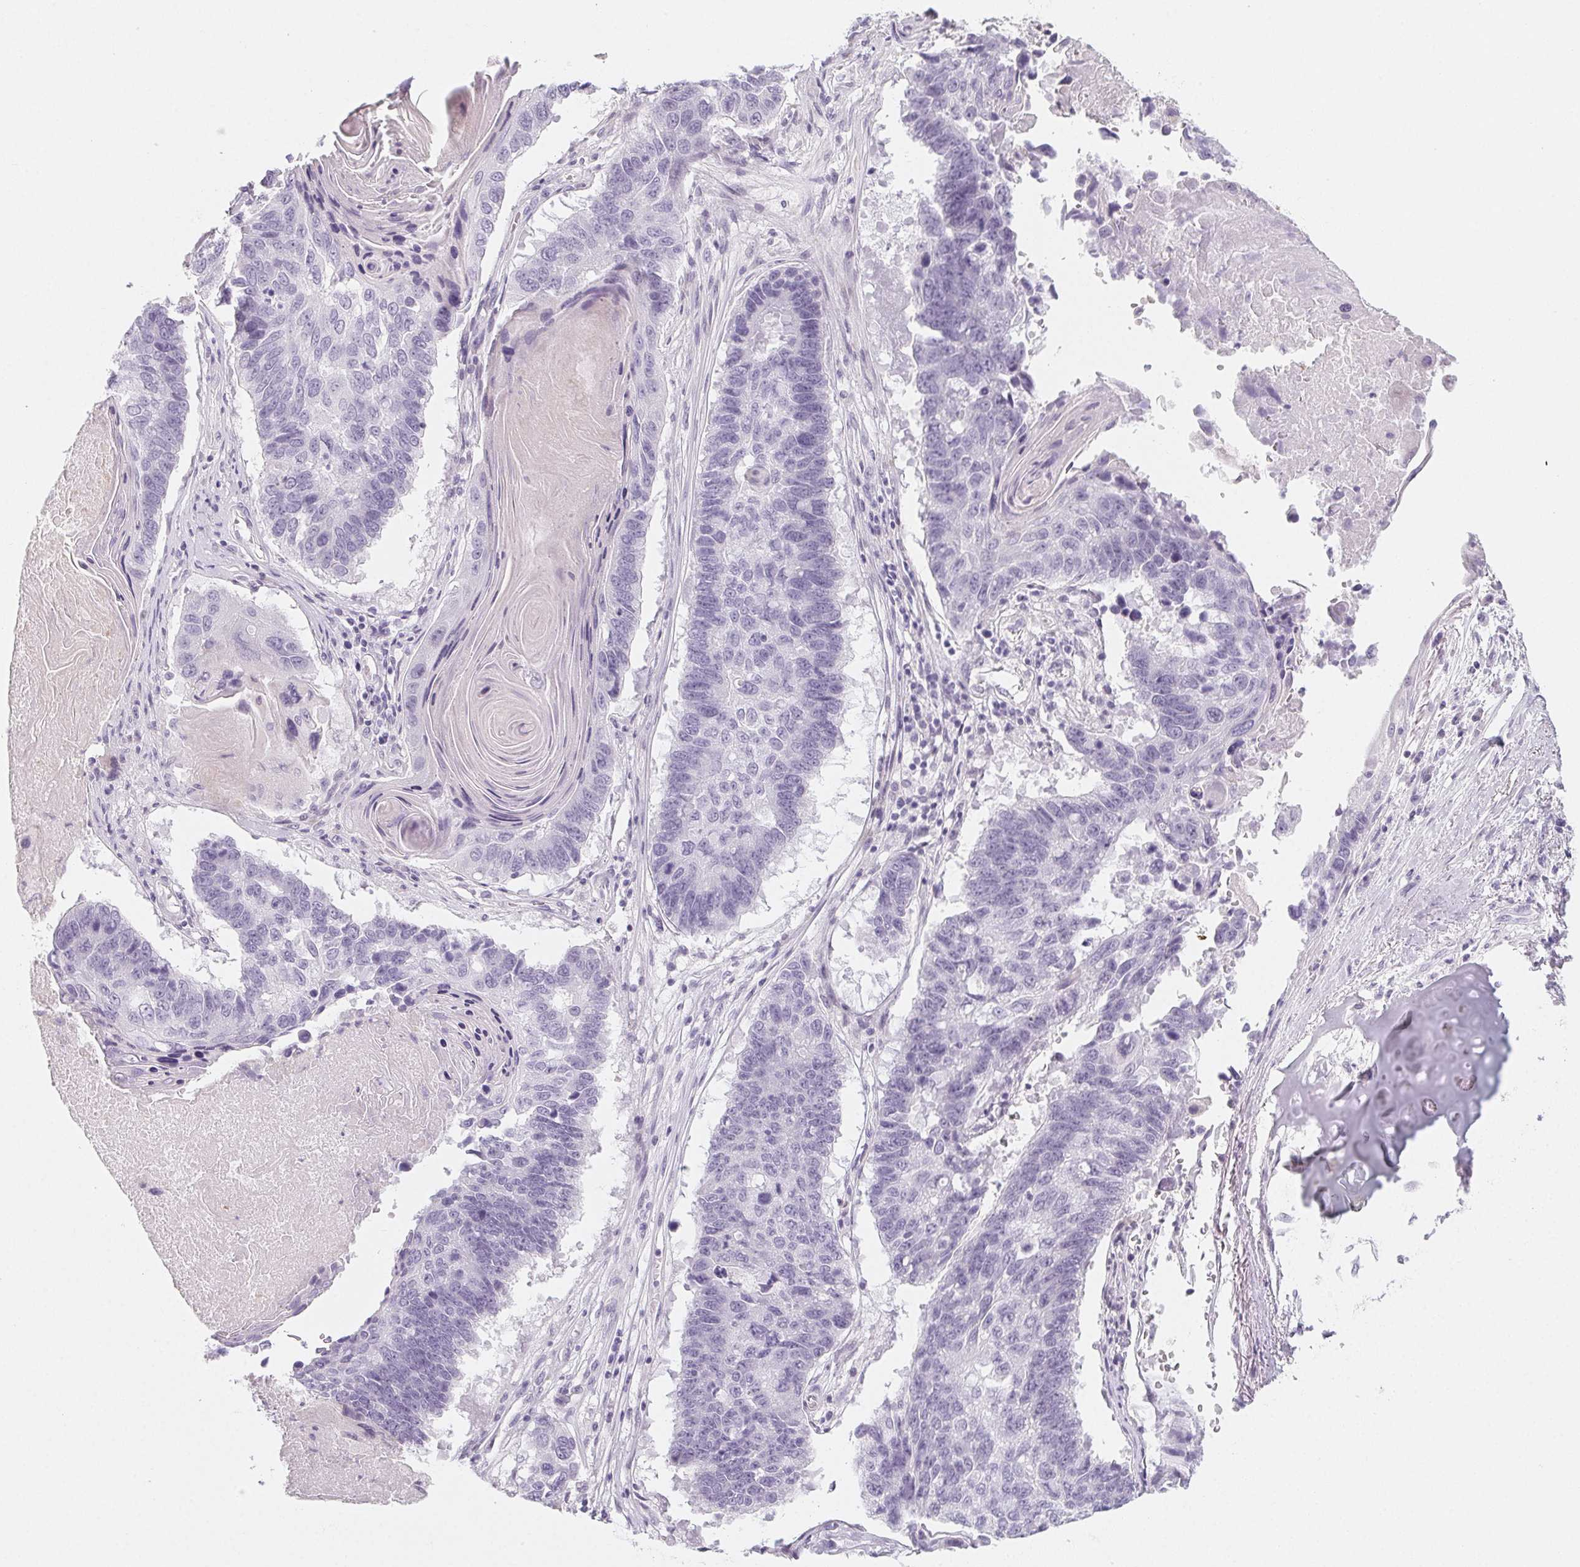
{"staining": {"intensity": "negative", "quantity": "none", "location": "none"}, "tissue": "lung cancer", "cell_type": "Tumor cells", "image_type": "cancer", "snomed": [{"axis": "morphology", "description": "Squamous cell carcinoma, NOS"}, {"axis": "topography", "description": "Lung"}], "caption": "An immunohistochemistry (IHC) photomicrograph of squamous cell carcinoma (lung) is shown. There is no staining in tumor cells of squamous cell carcinoma (lung). (DAB (3,3'-diaminobenzidine) IHC with hematoxylin counter stain).", "gene": "SH3GL2", "patient": {"sex": "male", "age": 73}}